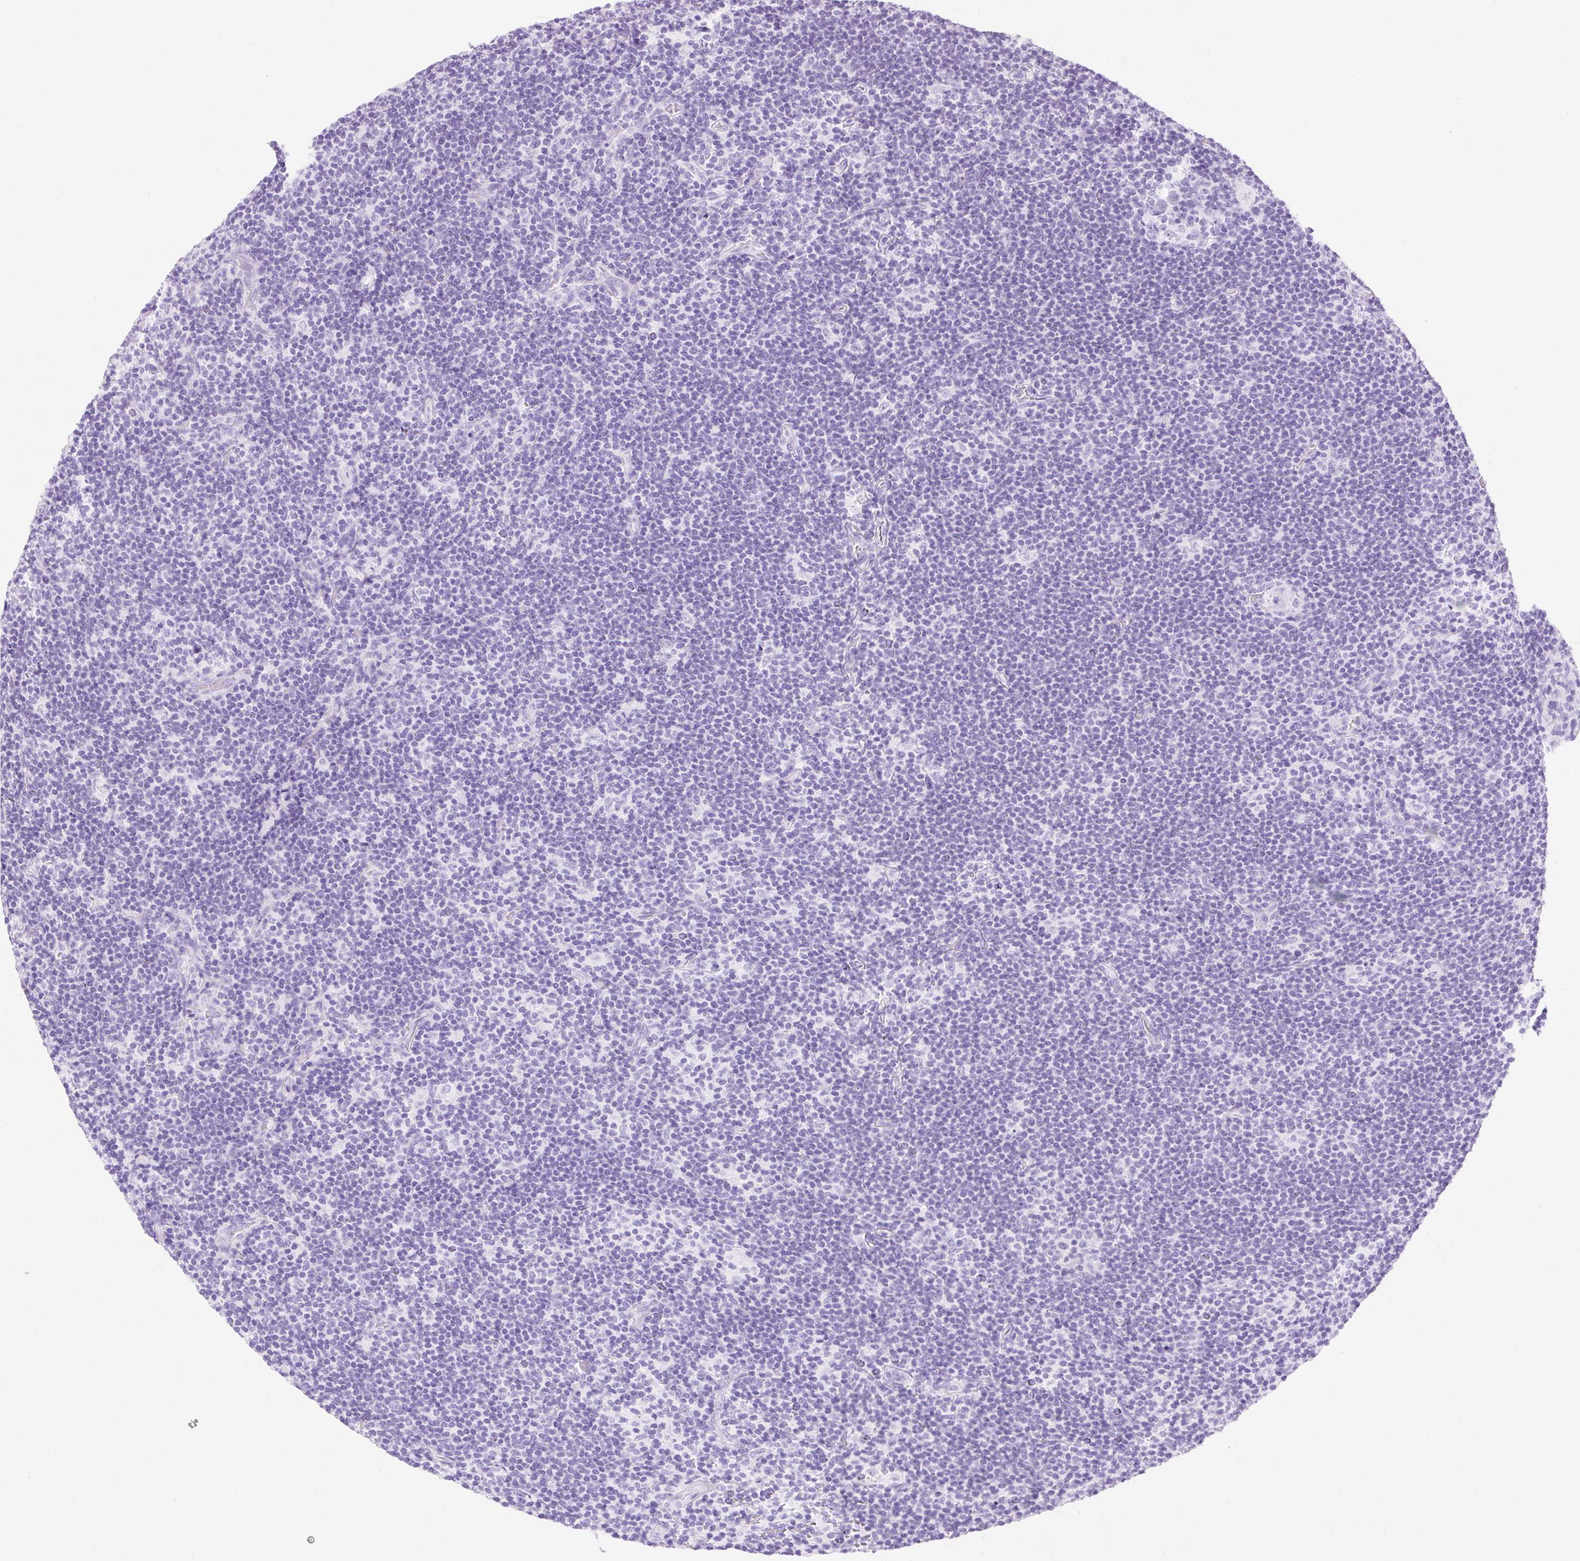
{"staining": {"intensity": "negative", "quantity": "none", "location": "none"}, "tissue": "lymphoma", "cell_type": "Tumor cells", "image_type": "cancer", "snomed": [{"axis": "morphology", "description": "Hodgkin's disease, NOS"}, {"axis": "topography", "description": "Lymph node"}], "caption": "Immunohistochemical staining of Hodgkin's disease exhibits no significant staining in tumor cells.", "gene": "MBP", "patient": {"sex": "female", "age": 57}}